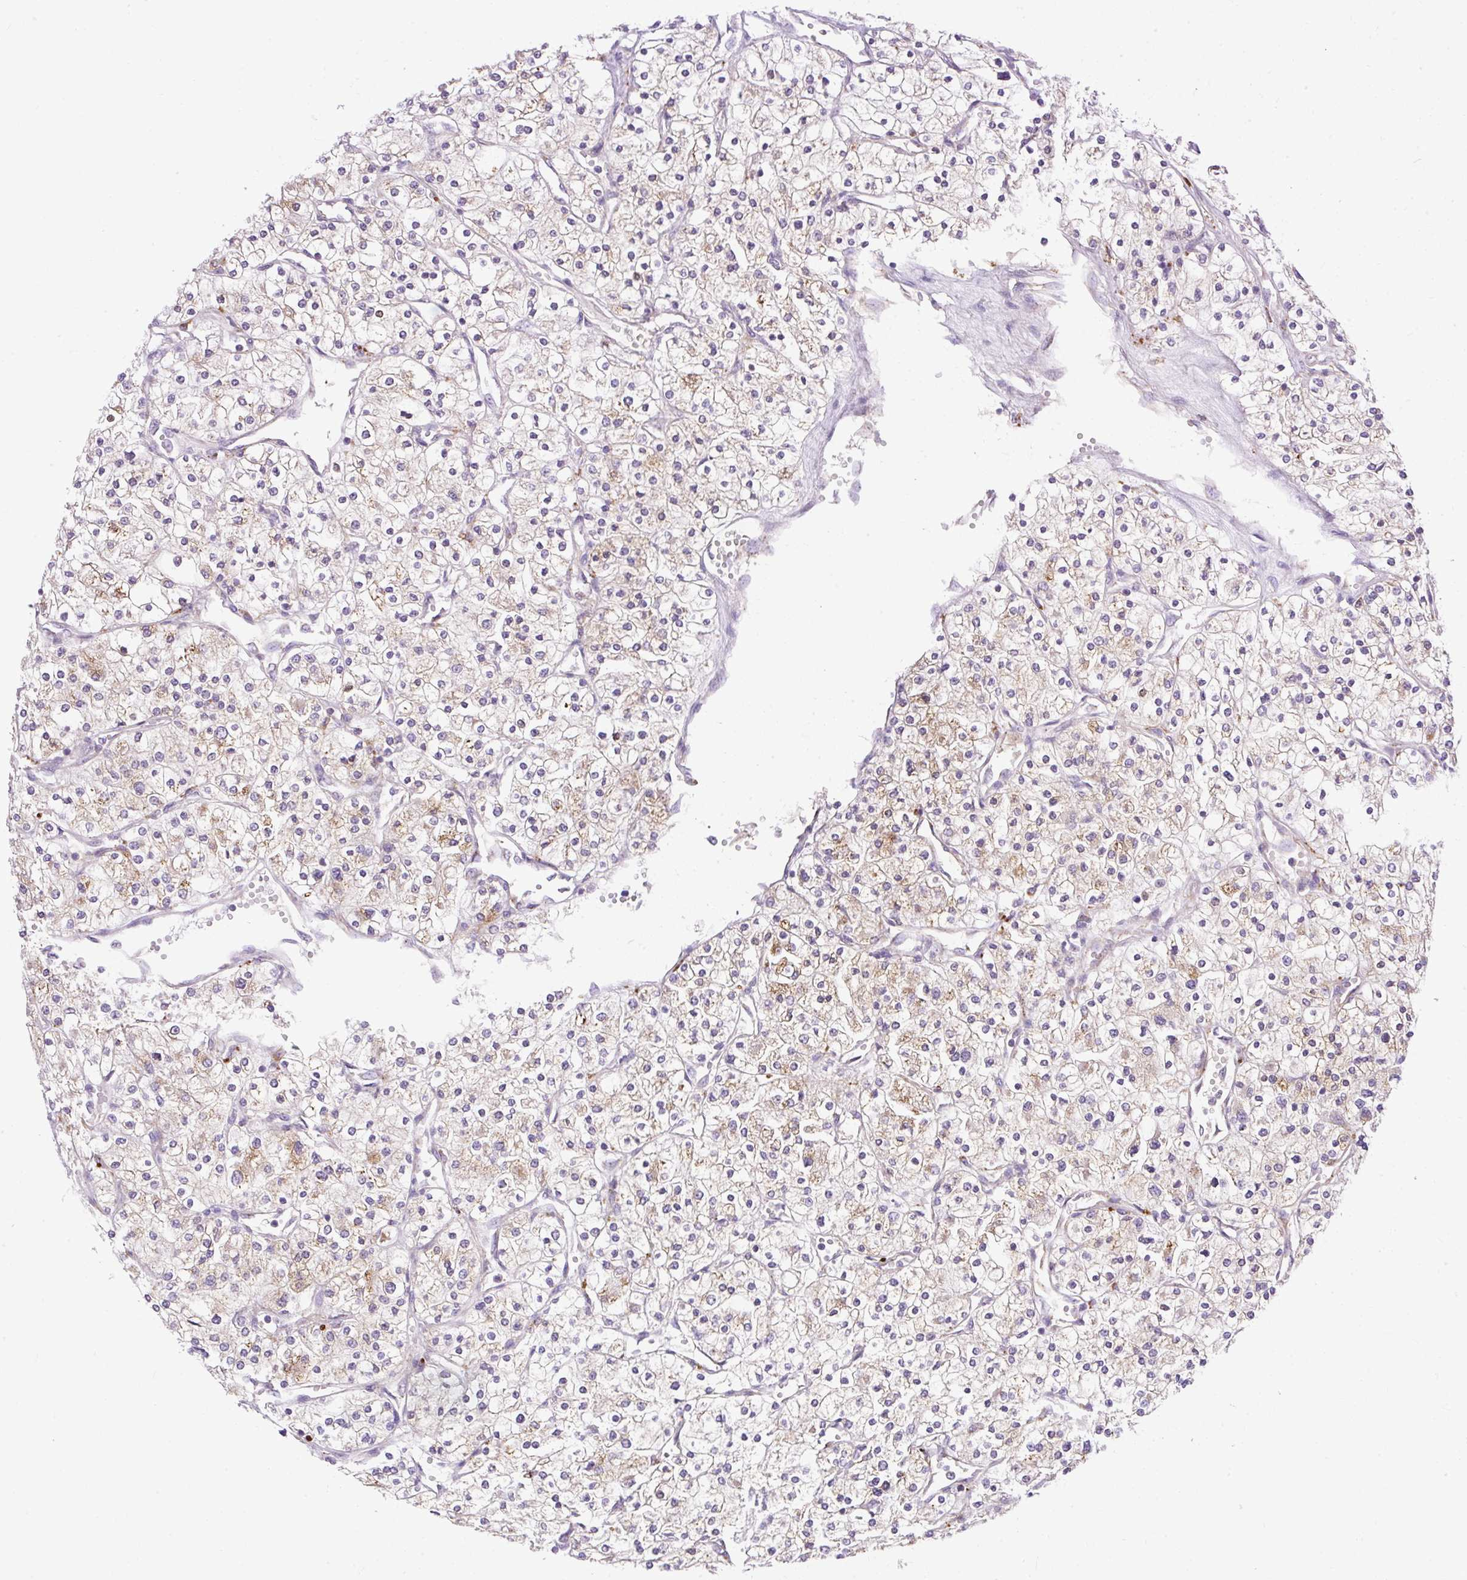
{"staining": {"intensity": "weak", "quantity": "25%-75%", "location": "cytoplasmic/membranous"}, "tissue": "renal cancer", "cell_type": "Tumor cells", "image_type": "cancer", "snomed": [{"axis": "morphology", "description": "Adenocarcinoma, NOS"}, {"axis": "topography", "description": "Kidney"}], "caption": "Immunohistochemistry micrograph of adenocarcinoma (renal) stained for a protein (brown), which demonstrates low levels of weak cytoplasmic/membranous staining in approximately 25%-75% of tumor cells.", "gene": "HEXB", "patient": {"sex": "male", "age": 80}}